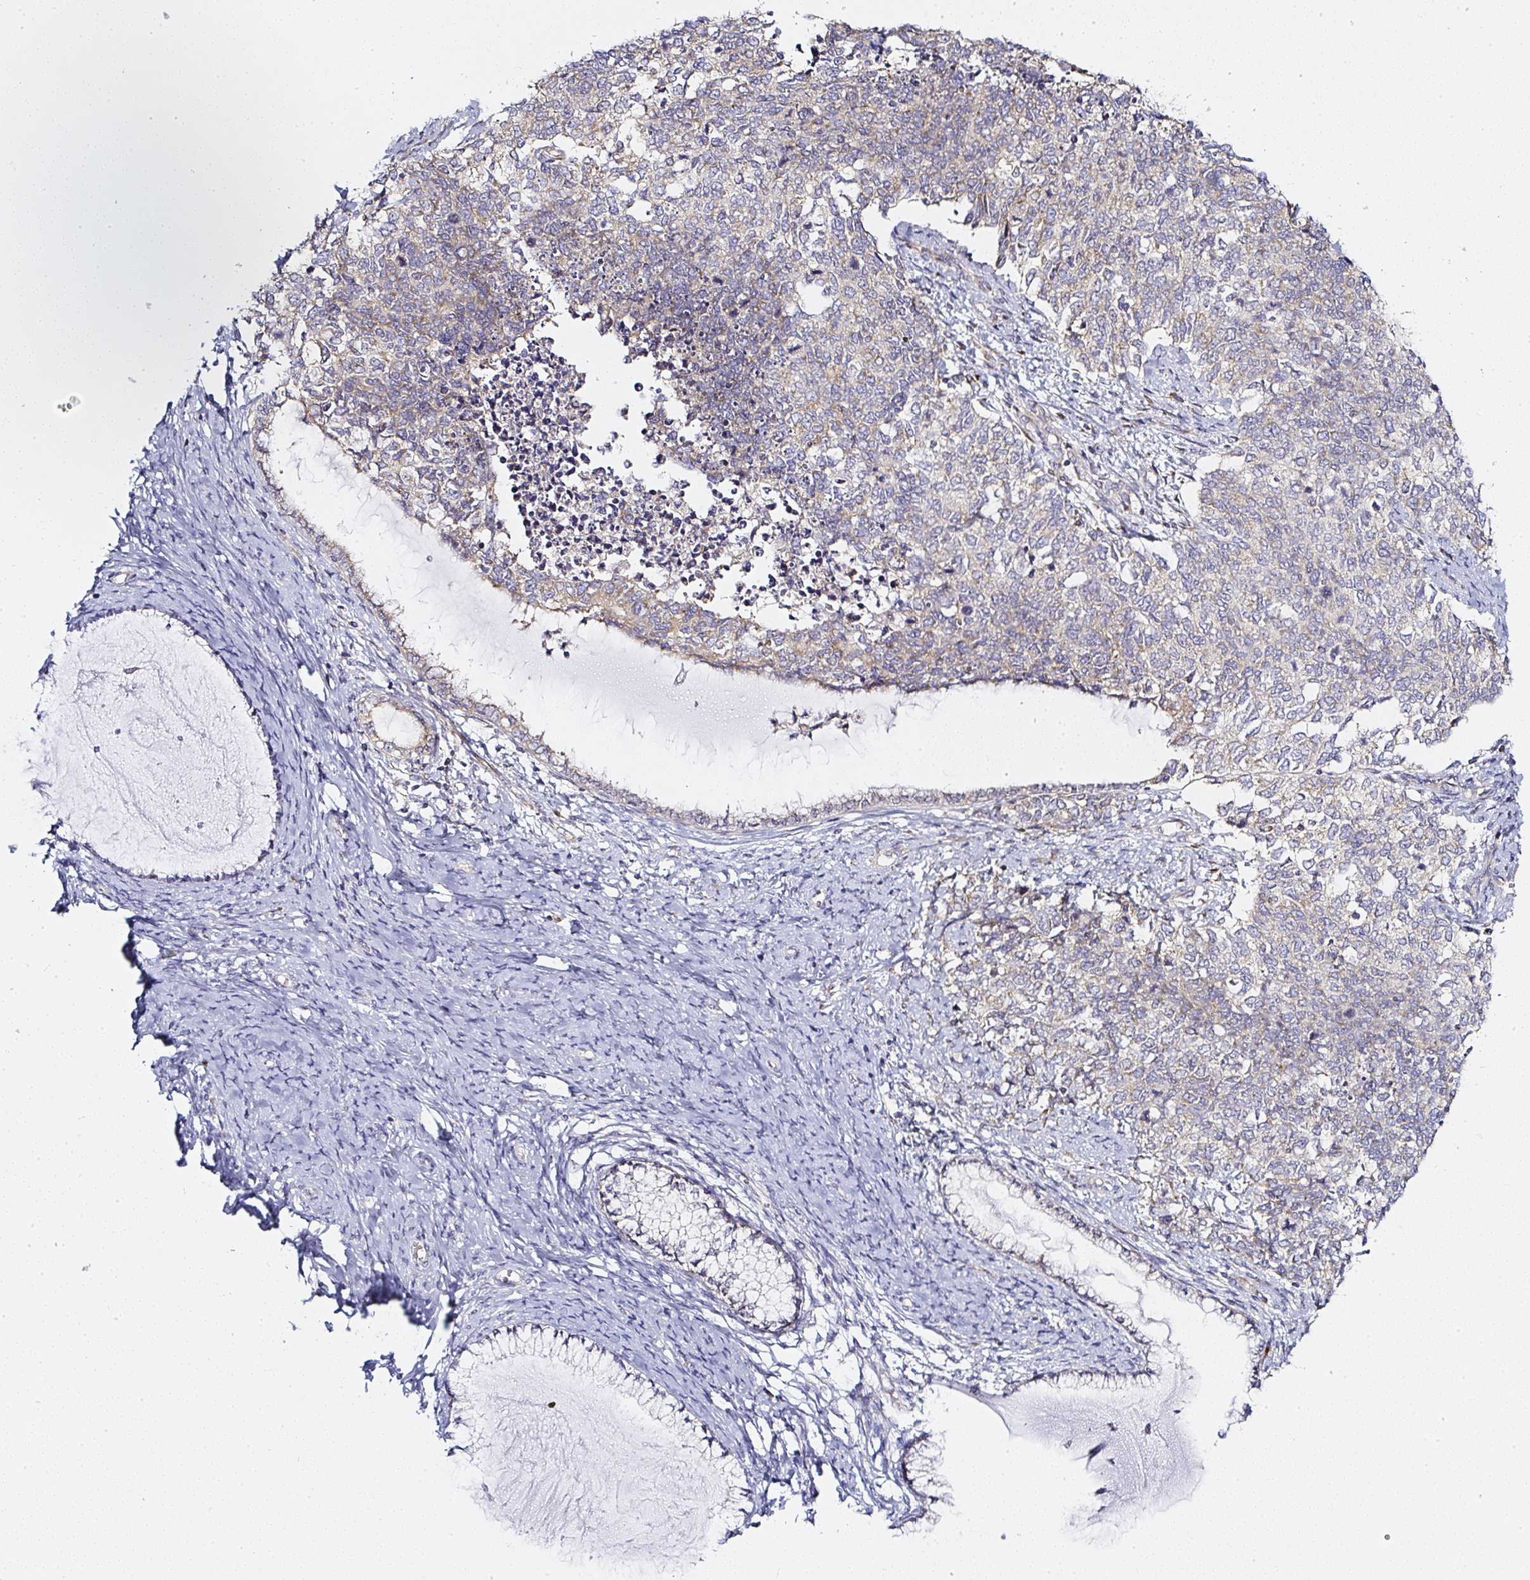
{"staining": {"intensity": "weak", "quantity": "<25%", "location": "cytoplasmic/membranous"}, "tissue": "cervical cancer", "cell_type": "Tumor cells", "image_type": "cancer", "snomed": [{"axis": "morphology", "description": "Squamous cell carcinoma, NOS"}, {"axis": "topography", "description": "Cervix"}], "caption": "This micrograph is of cervical squamous cell carcinoma stained with IHC to label a protein in brown with the nuclei are counter-stained blue. There is no expression in tumor cells.", "gene": "MLX", "patient": {"sex": "female", "age": 63}}